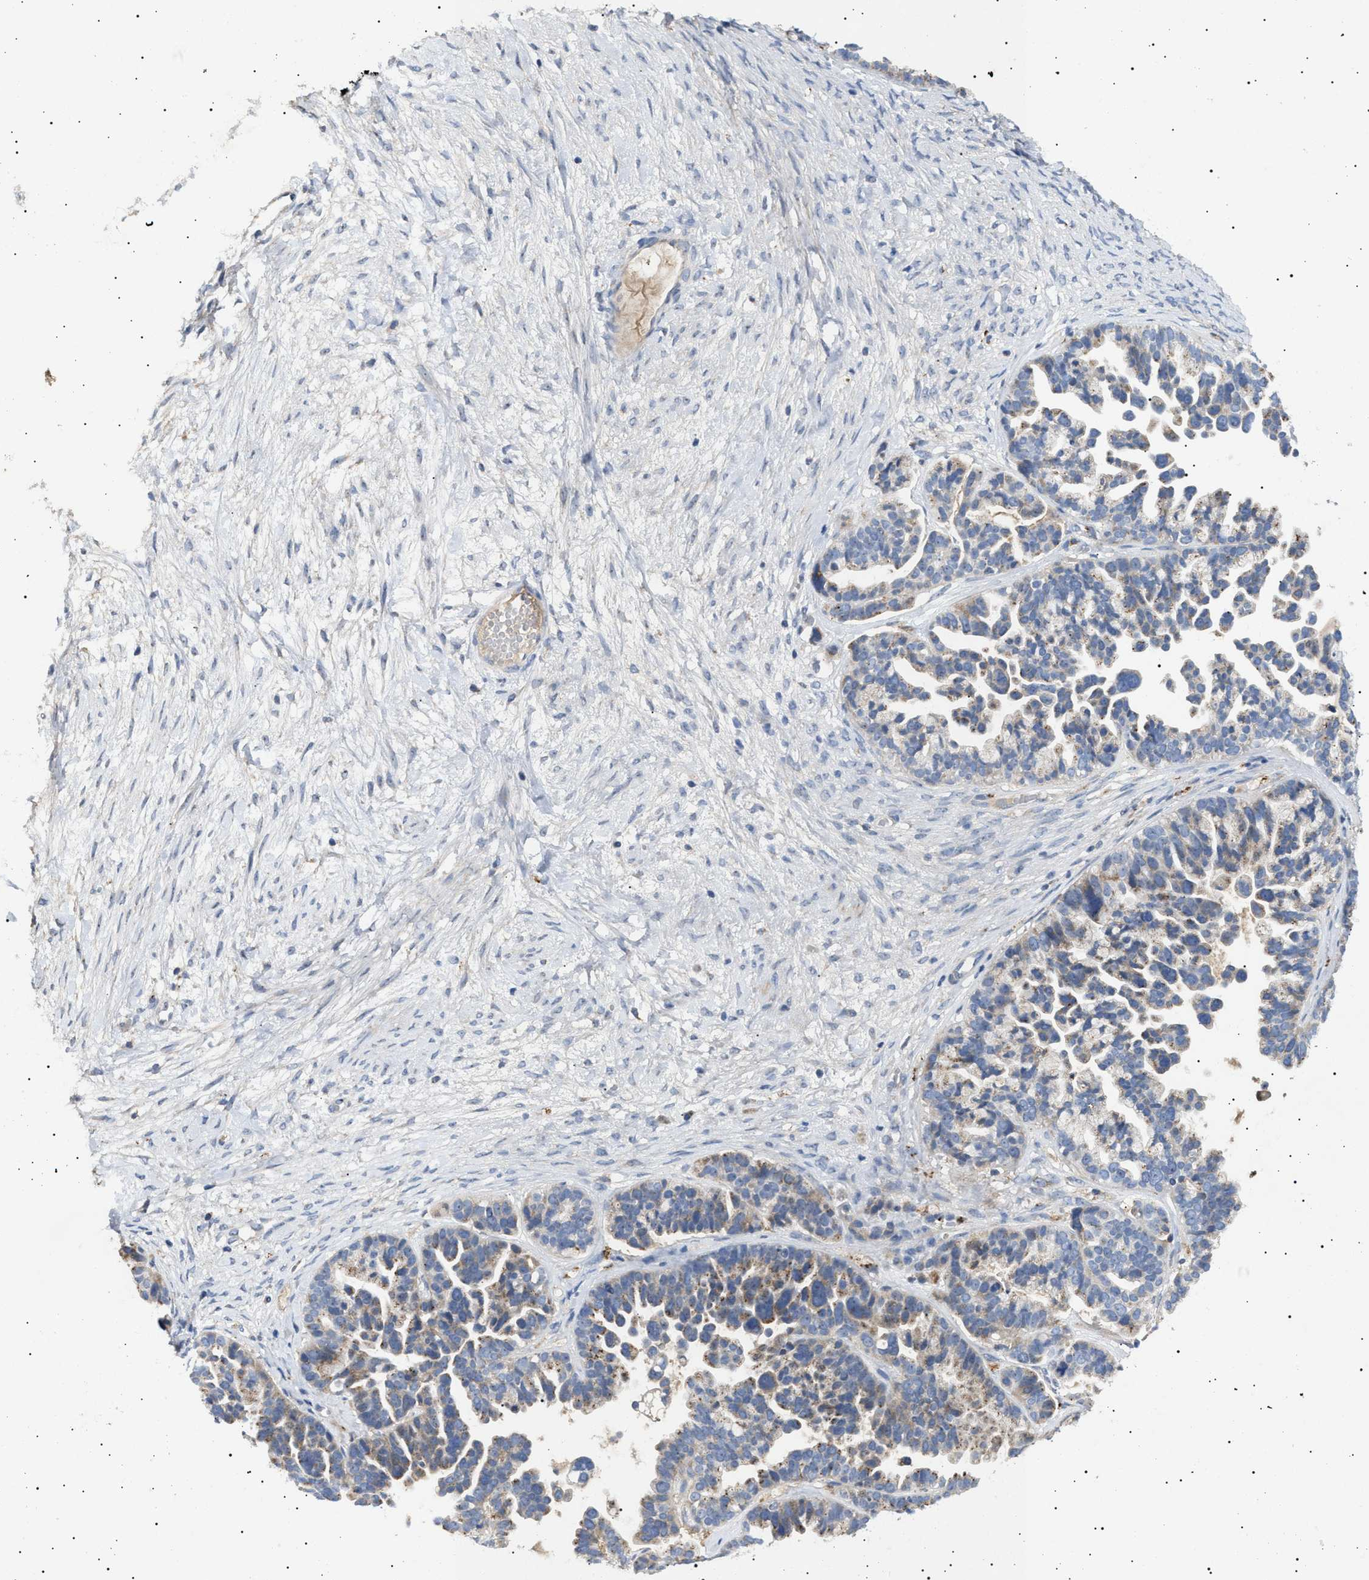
{"staining": {"intensity": "moderate", "quantity": "25%-75%", "location": "cytoplasmic/membranous"}, "tissue": "ovarian cancer", "cell_type": "Tumor cells", "image_type": "cancer", "snomed": [{"axis": "morphology", "description": "Cystadenocarcinoma, serous, NOS"}, {"axis": "topography", "description": "Ovary"}], "caption": "Immunohistochemical staining of human ovarian cancer demonstrates medium levels of moderate cytoplasmic/membranous protein staining in about 25%-75% of tumor cells. The staining was performed using DAB to visualize the protein expression in brown, while the nuclei were stained in blue with hematoxylin (Magnification: 20x).", "gene": "SIRT5", "patient": {"sex": "female", "age": 56}}